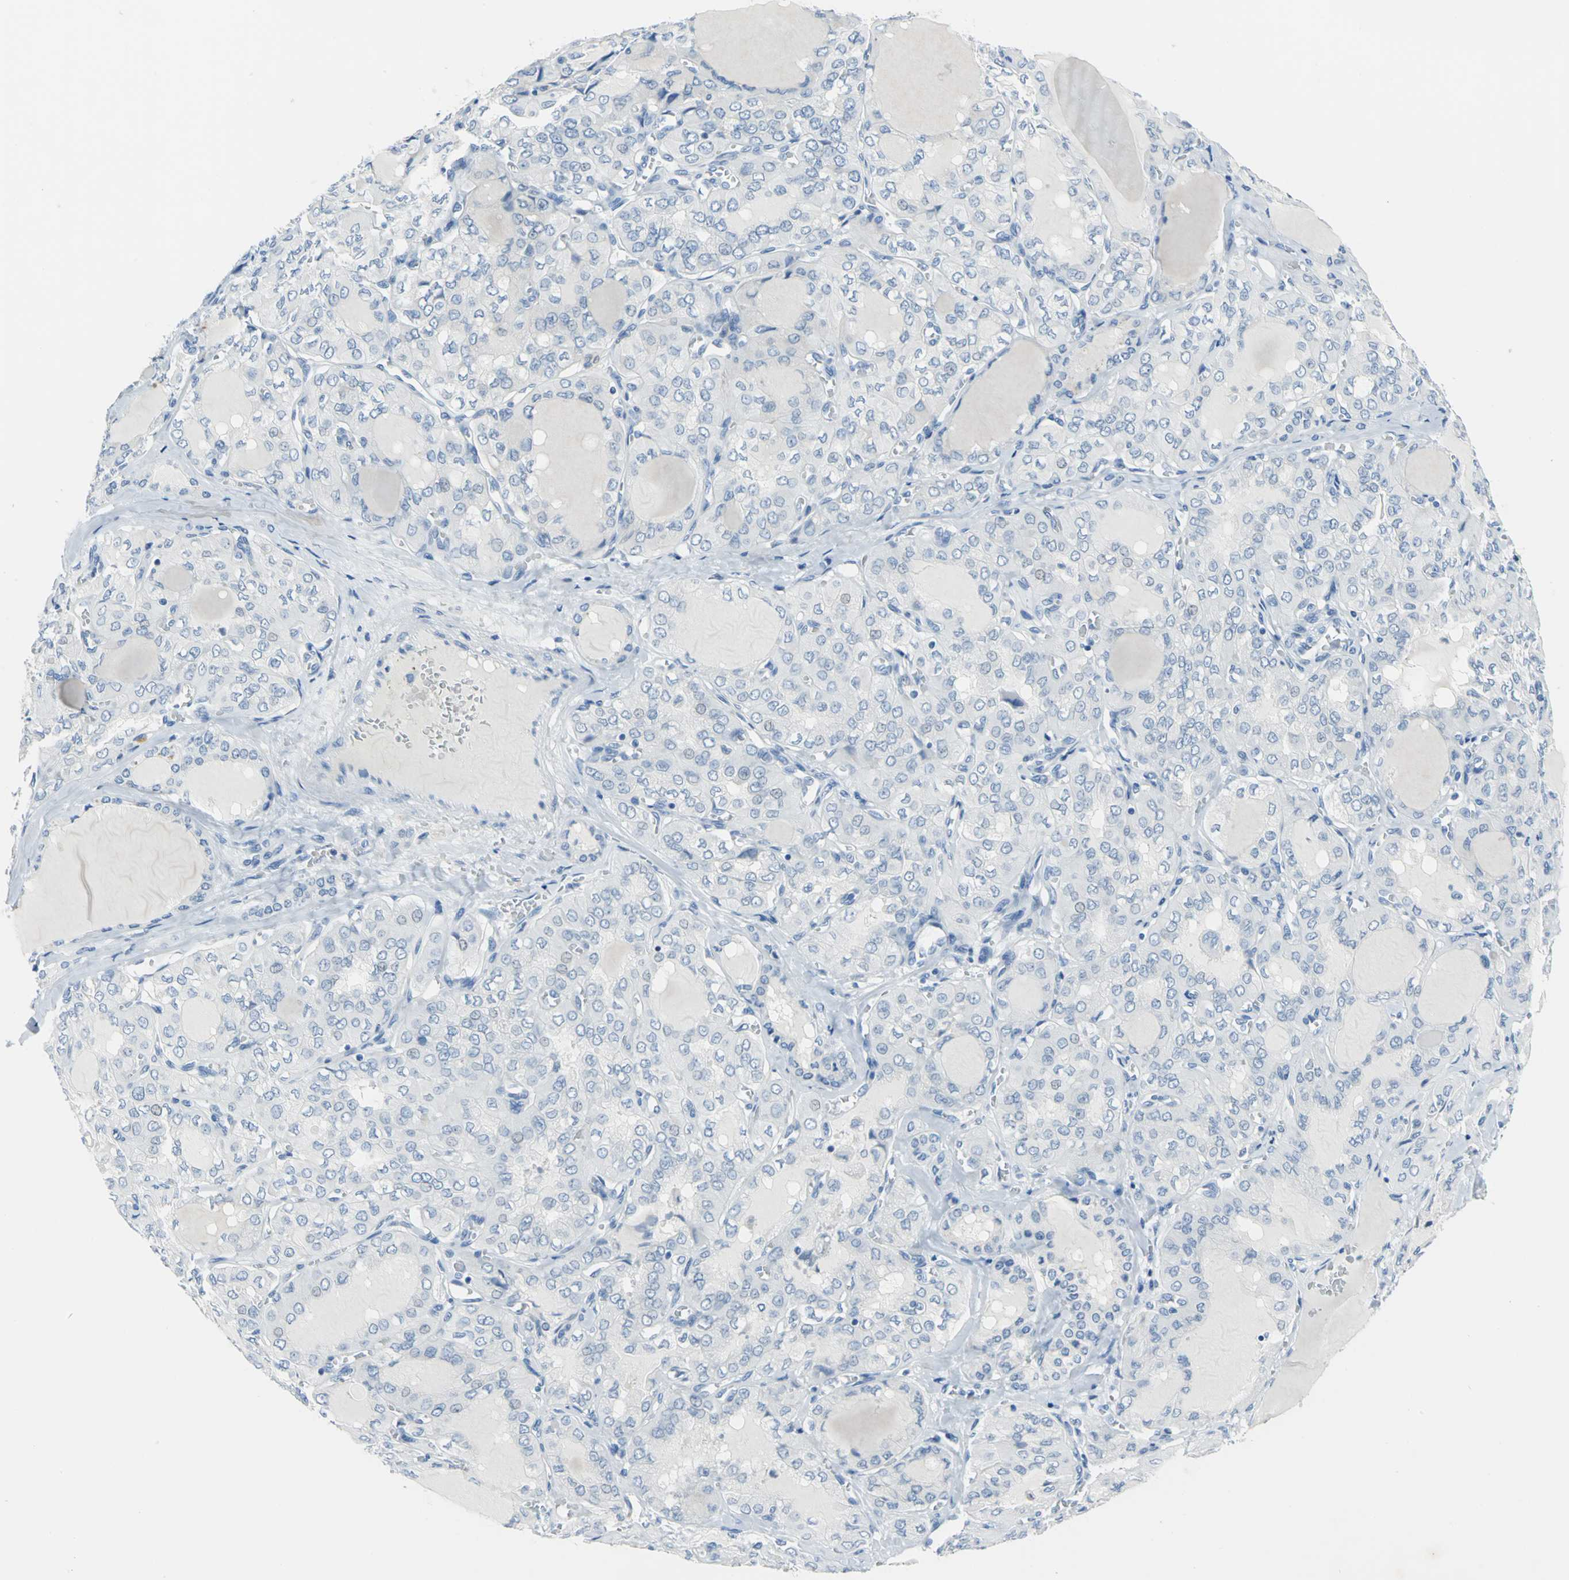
{"staining": {"intensity": "negative", "quantity": "none", "location": "none"}, "tissue": "thyroid cancer", "cell_type": "Tumor cells", "image_type": "cancer", "snomed": [{"axis": "morphology", "description": "Papillary adenocarcinoma, NOS"}, {"axis": "topography", "description": "Thyroid gland"}], "caption": "IHC photomicrograph of neoplastic tissue: human thyroid cancer stained with DAB displays no significant protein positivity in tumor cells. Brightfield microscopy of IHC stained with DAB (3,3'-diaminobenzidine) (brown) and hematoxylin (blue), captured at high magnification.", "gene": "PKLR", "patient": {"sex": "male", "age": 20}}